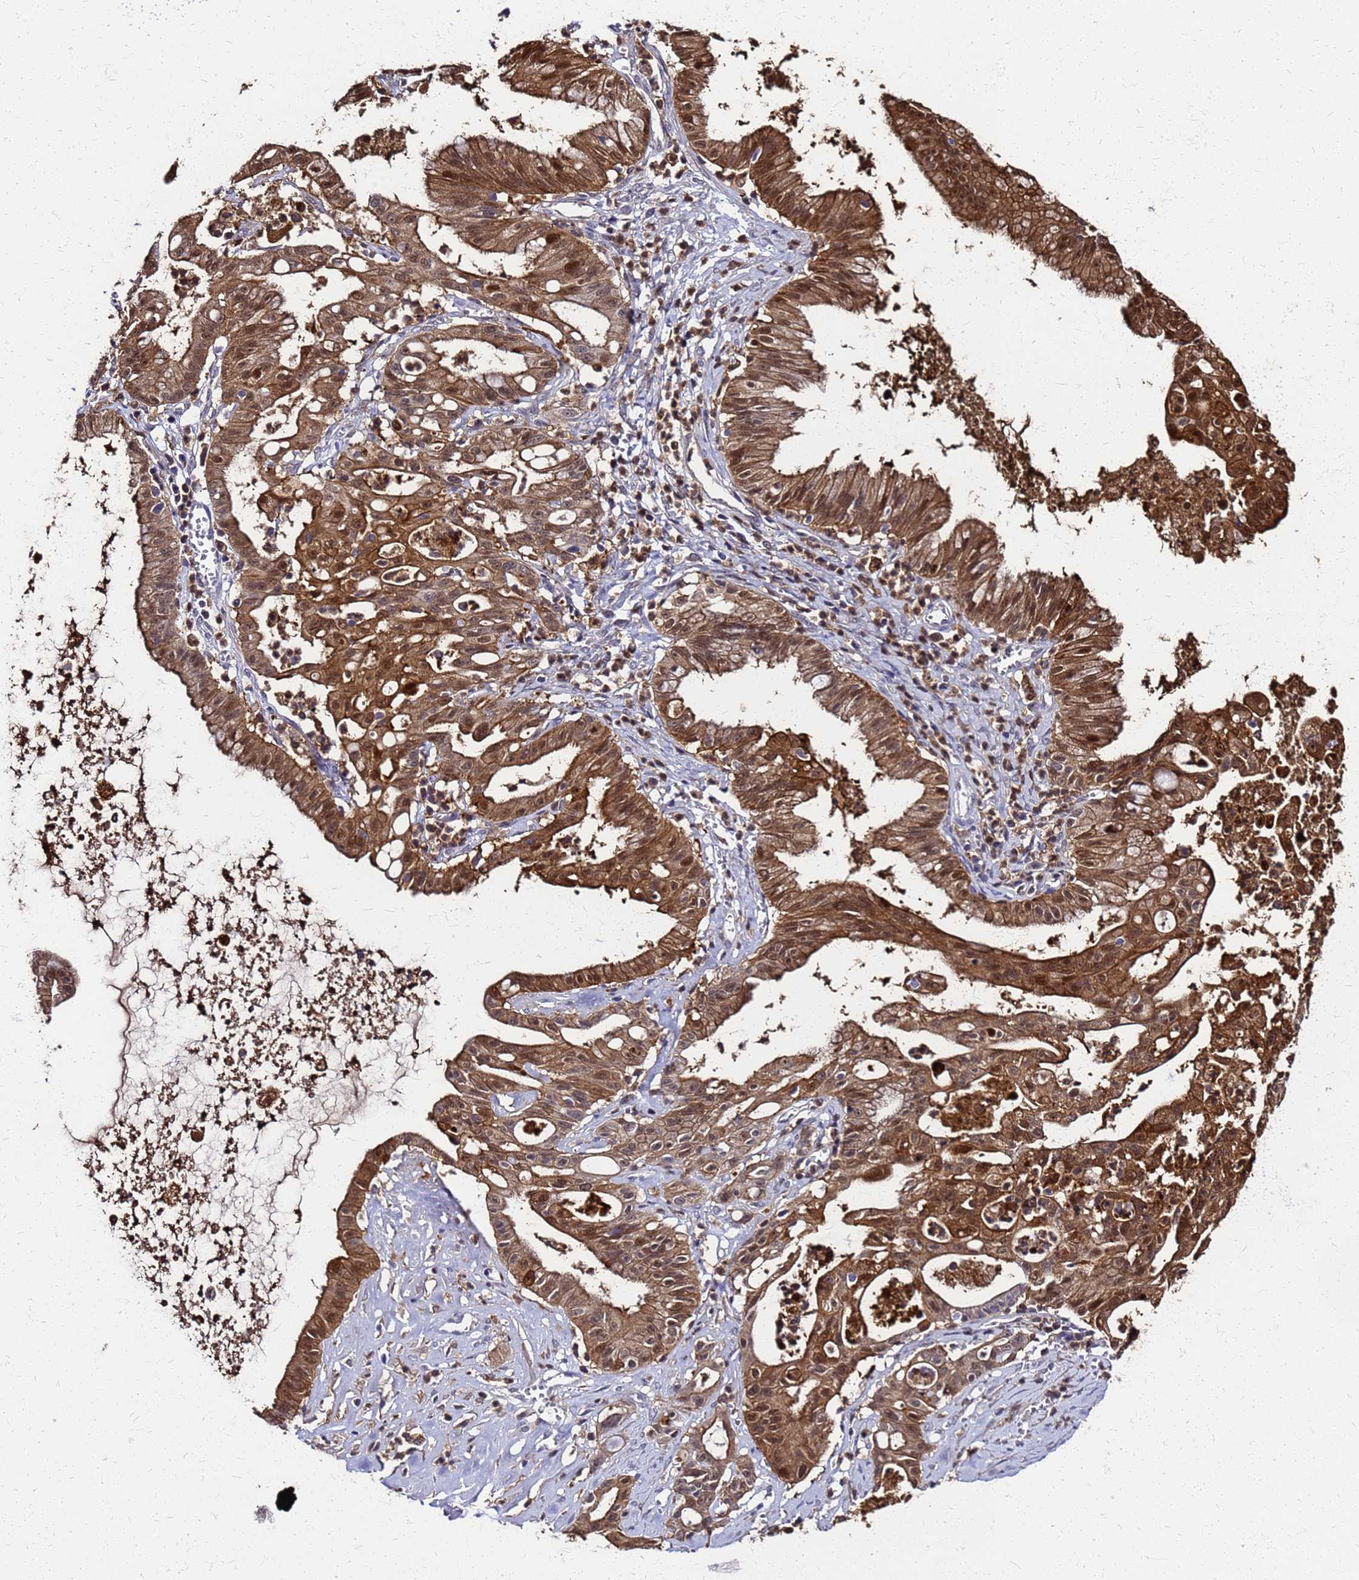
{"staining": {"intensity": "strong", "quantity": ">75%", "location": "cytoplasmic/membranous,nuclear"}, "tissue": "ovarian cancer", "cell_type": "Tumor cells", "image_type": "cancer", "snomed": [{"axis": "morphology", "description": "Cystadenocarcinoma, mucinous, NOS"}, {"axis": "topography", "description": "Ovary"}], "caption": "Strong cytoplasmic/membranous and nuclear expression for a protein is identified in approximately >75% of tumor cells of ovarian cancer (mucinous cystadenocarcinoma) using IHC.", "gene": "S100A11", "patient": {"sex": "female", "age": 70}}